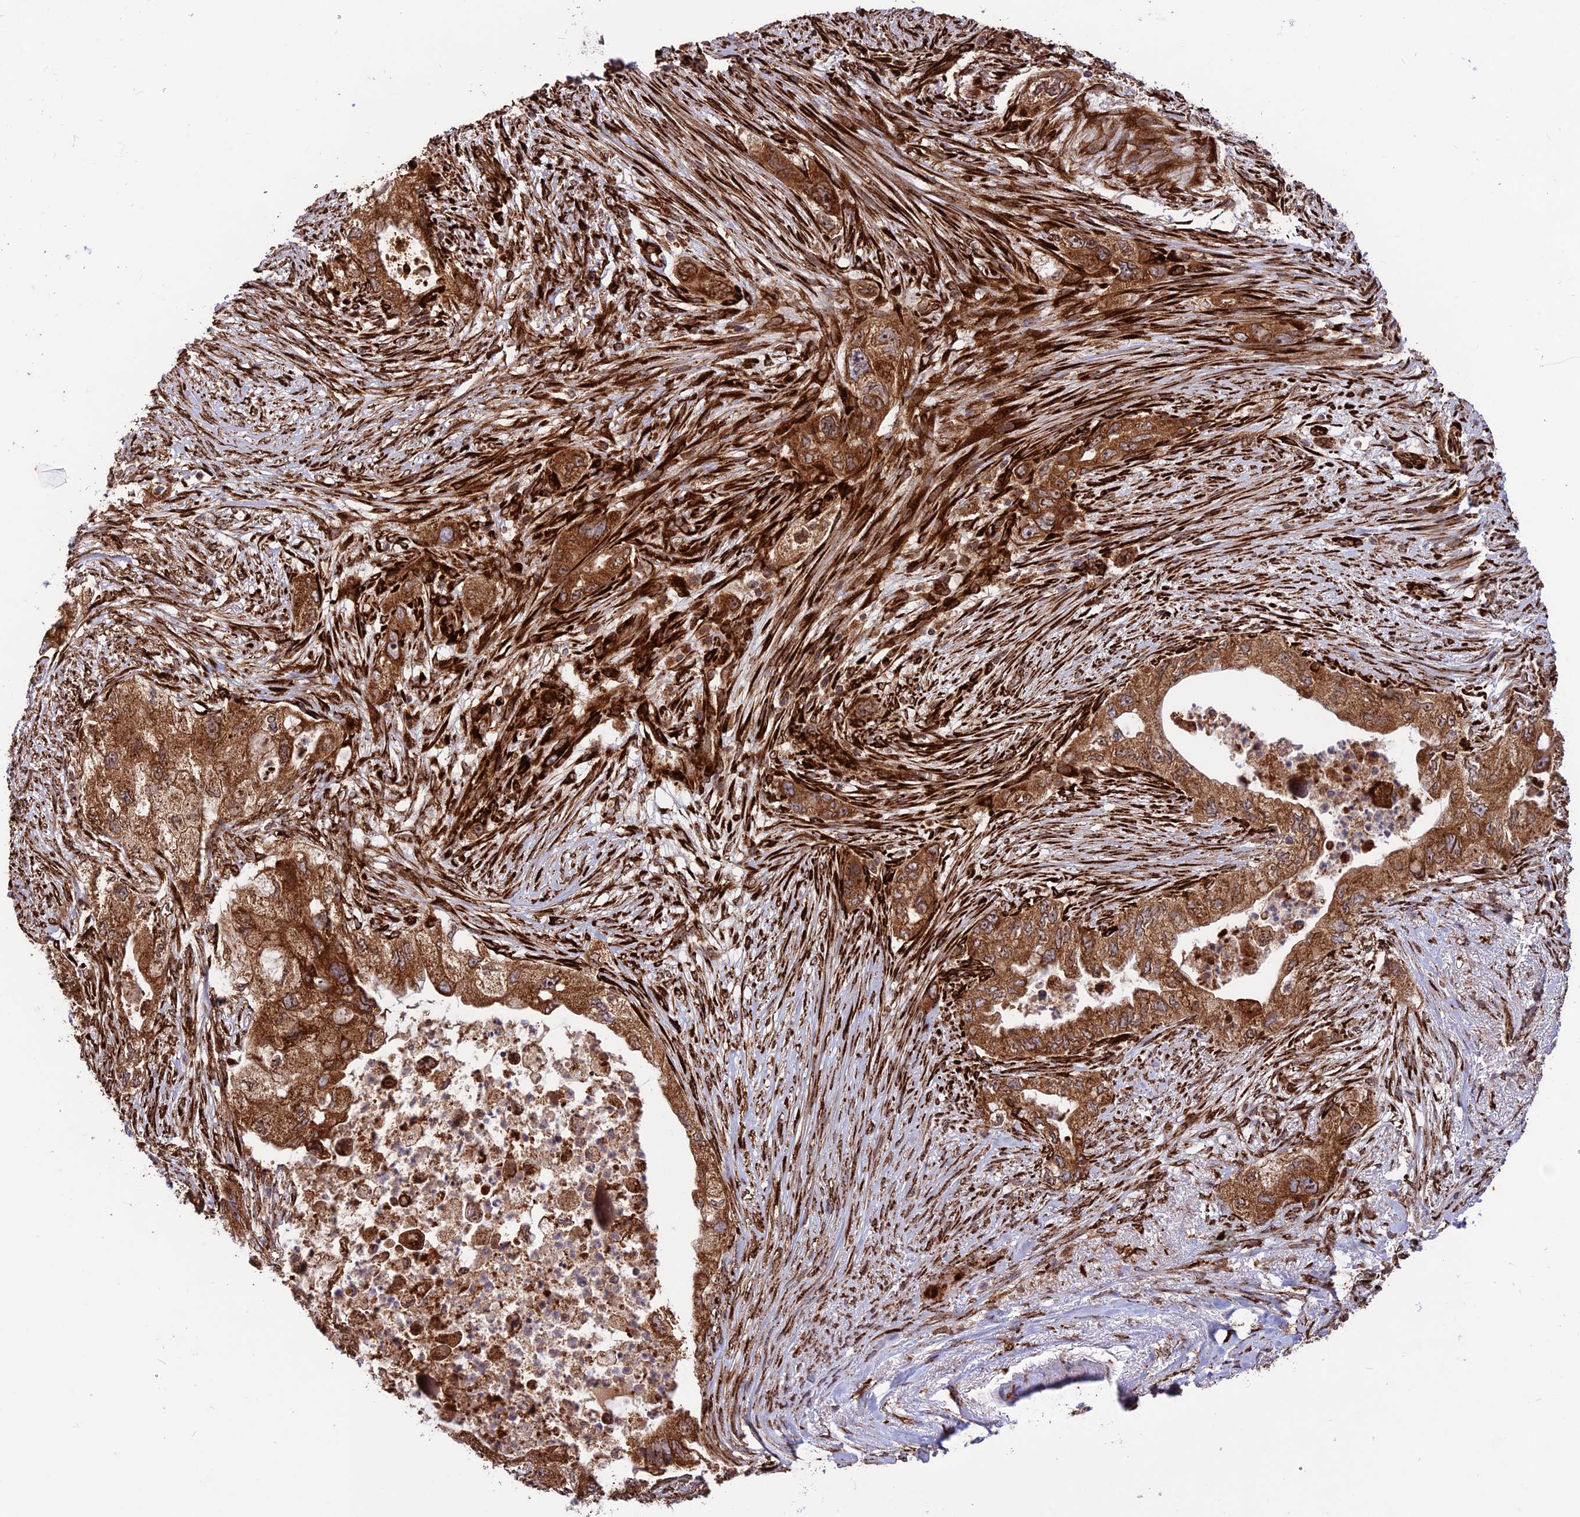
{"staining": {"intensity": "strong", "quantity": ">75%", "location": "cytoplasmic/membranous,nuclear"}, "tissue": "pancreatic cancer", "cell_type": "Tumor cells", "image_type": "cancer", "snomed": [{"axis": "morphology", "description": "Adenocarcinoma, NOS"}, {"axis": "topography", "description": "Pancreas"}], "caption": "This image demonstrates immunohistochemistry staining of adenocarcinoma (pancreatic), with high strong cytoplasmic/membranous and nuclear positivity in about >75% of tumor cells.", "gene": "CRTAP", "patient": {"sex": "female", "age": 73}}